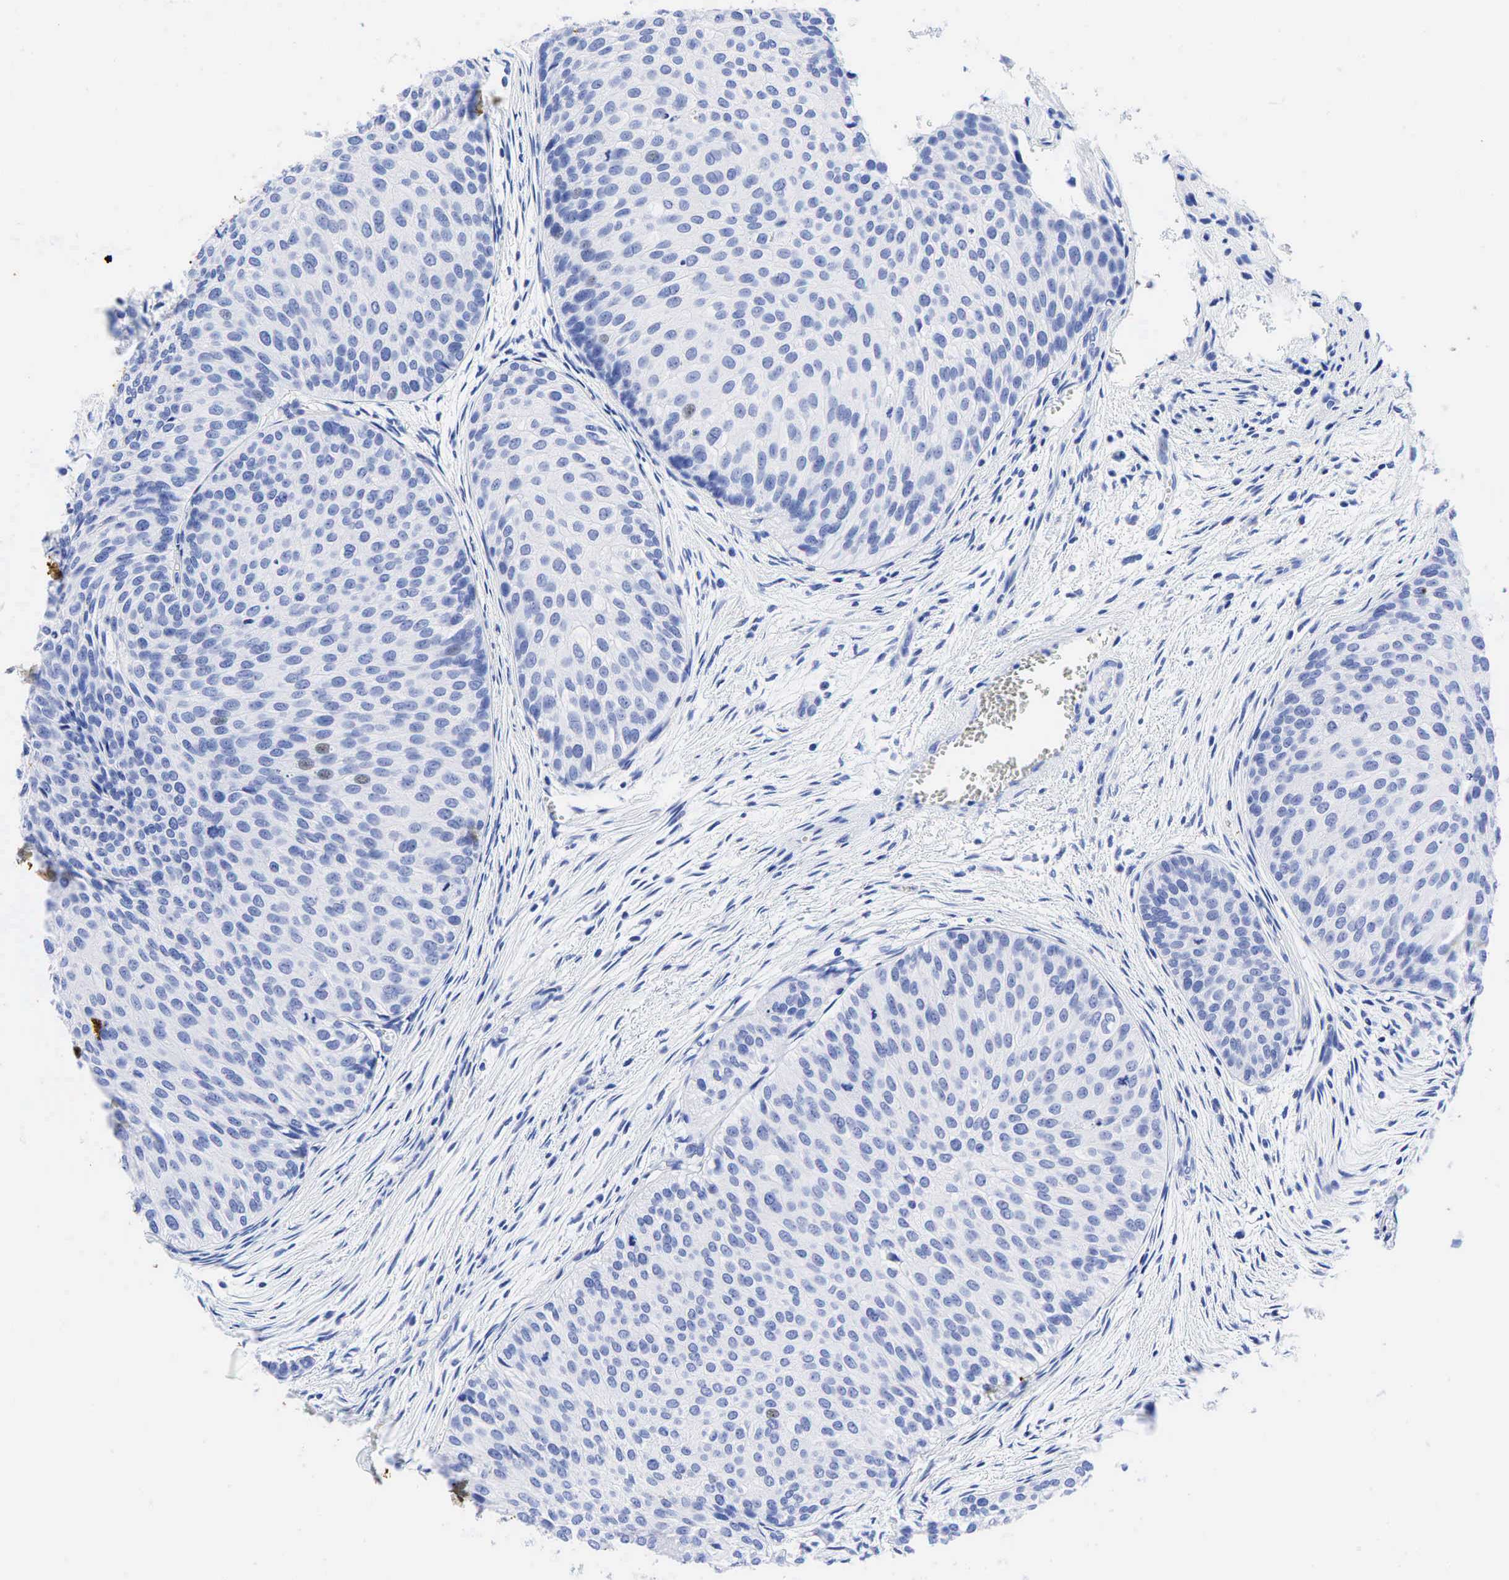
{"staining": {"intensity": "negative", "quantity": "none", "location": "none"}, "tissue": "urothelial cancer", "cell_type": "Tumor cells", "image_type": "cancer", "snomed": [{"axis": "morphology", "description": "Urothelial carcinoma, Low grade"}, {"axis": "topography", "description": "Urinary bladder"}], "caption": "Urothelial carcinoma (low-grade) was stained to show a protein in brown. There is no significant positivity in tumor cells.", "gene": "CEACAM5", "patient": {"sex": "male", "age": 84}}